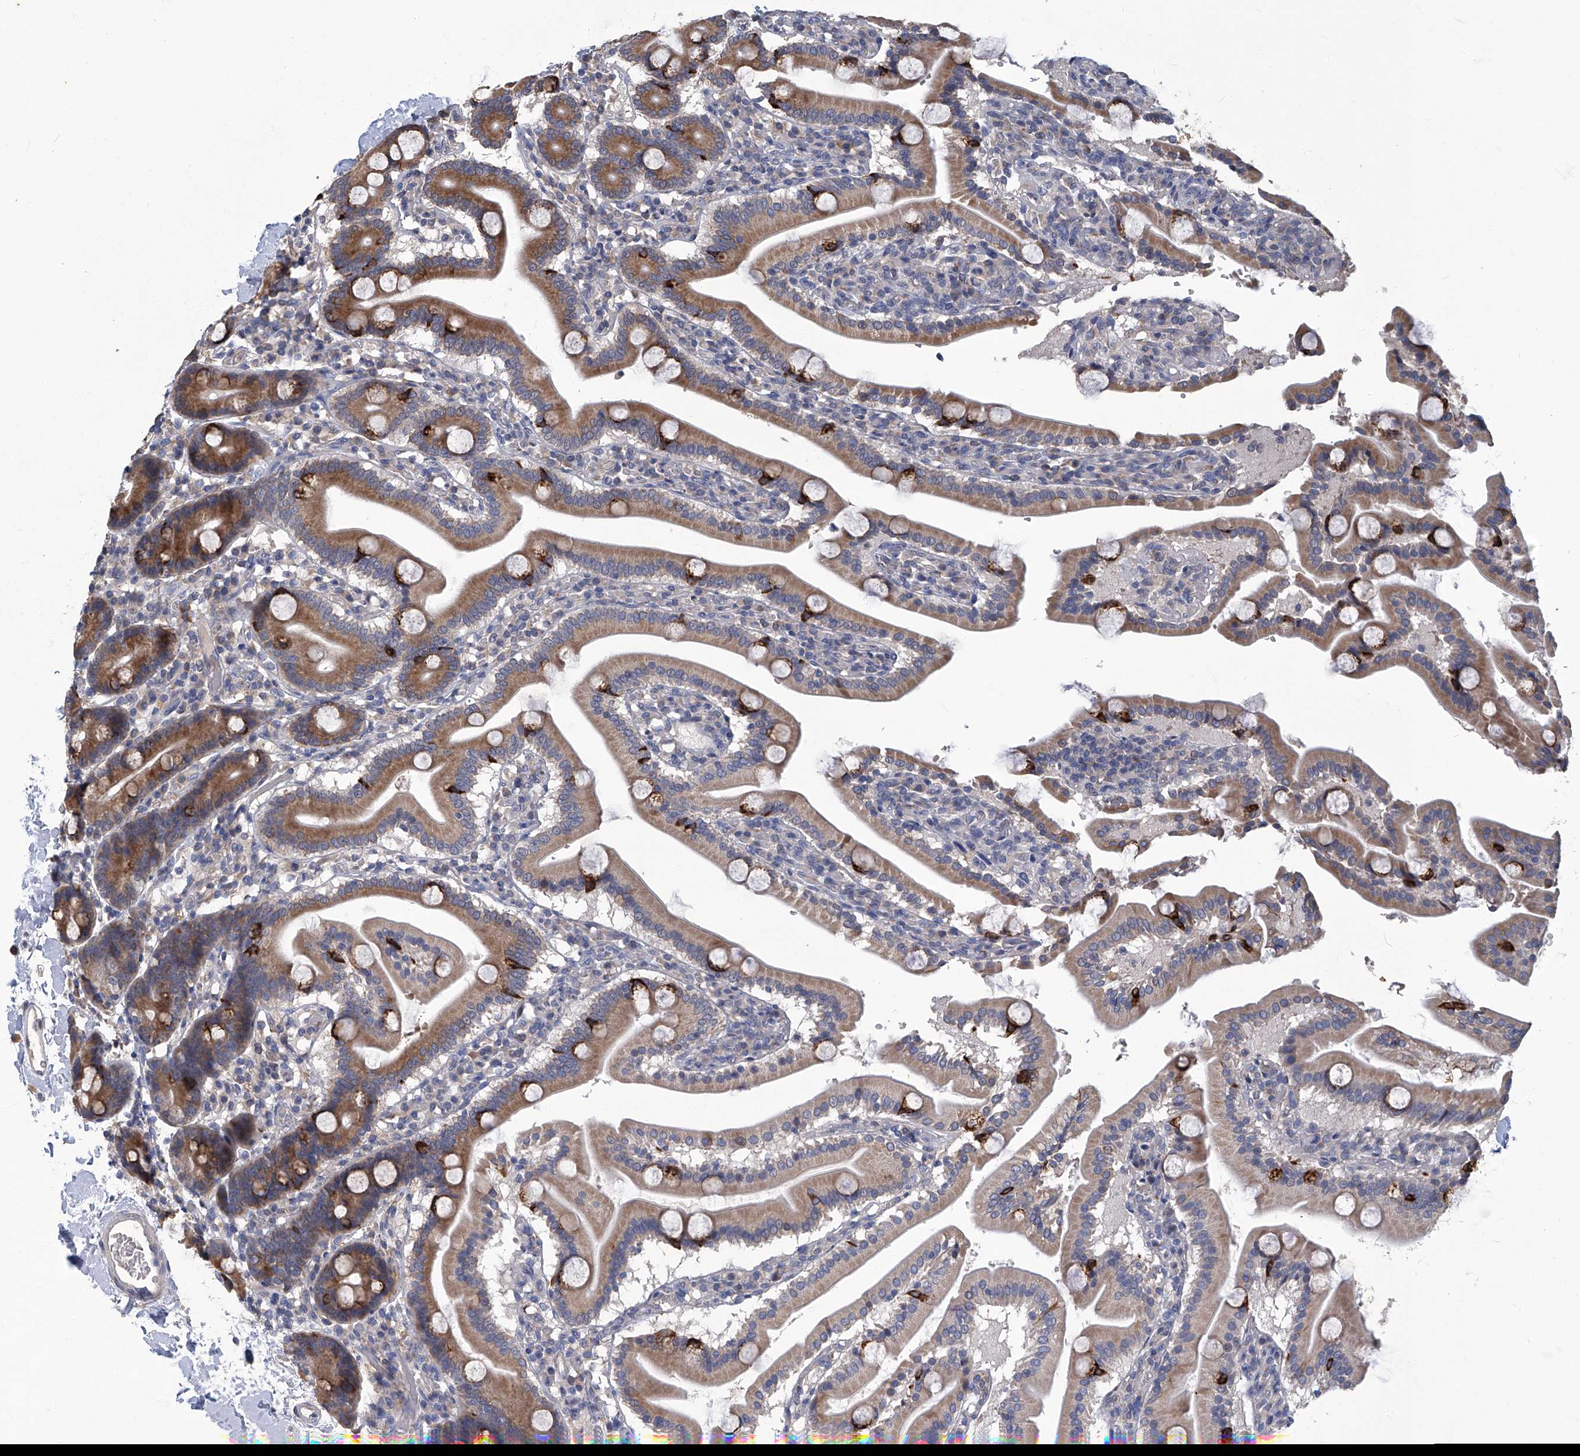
{"staining": {"intensity": "moderate", "quantity": ">75%", "location": "cytoplasmic/membranous"}, "tissue": "duodenum", "cell_type": "Glandular cells", "image_type": "normal", "snomed": [{"axis": "morphology", "description": "Normal tissue, NOS"}, {"axis": "topography", "description": "Duodenum"}], "caption": "IHC (DAB) staining of benign human duodenum exhibits moderate cytoplasmic/membranous protein positivity in approximately >75% of glandular cells.", "gene": "TGFBR1", "patient": {"sex": "male", "age": 55}}